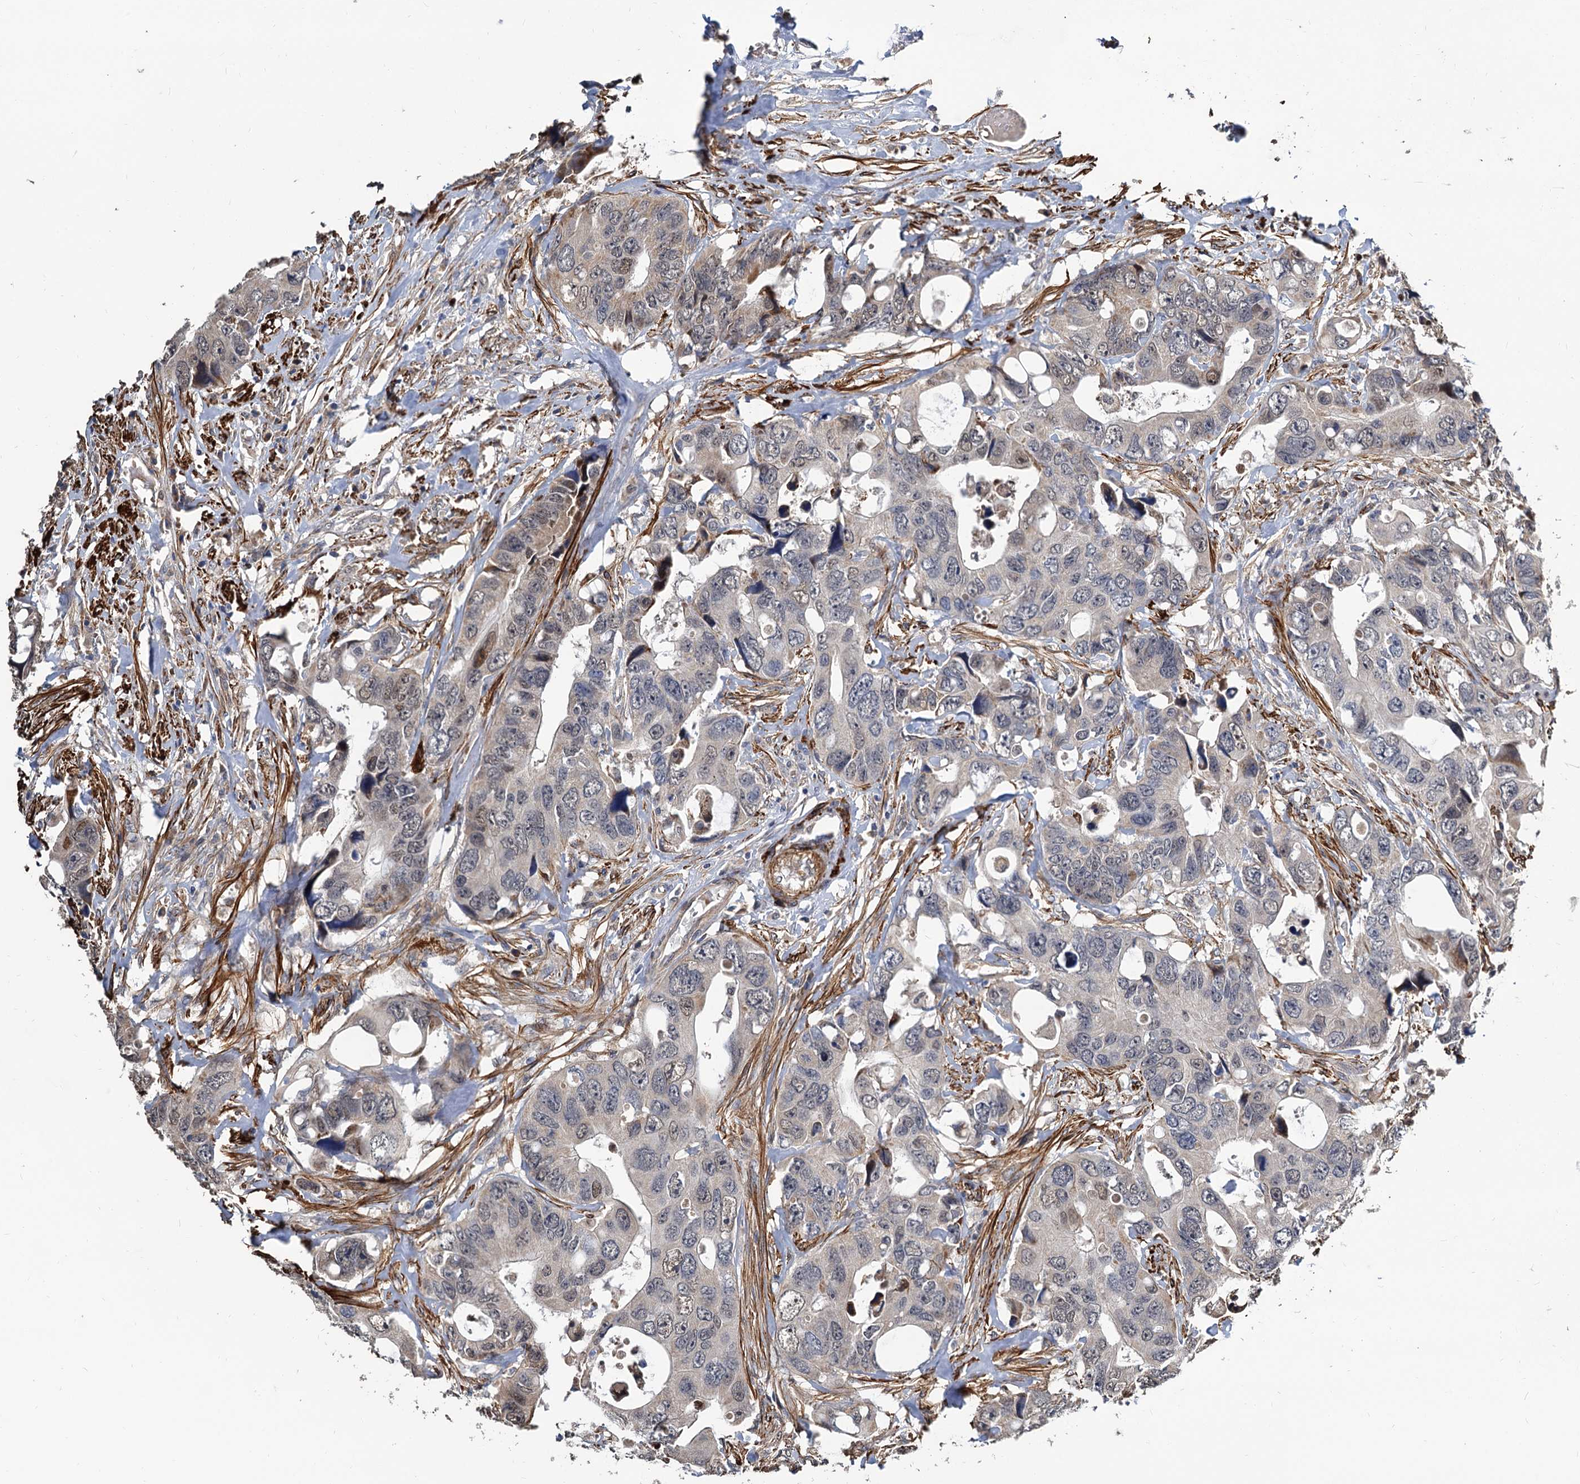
{"staining": {"intensity": "weak", "quantity": "<25%", "location": "nuclear"}, "tissue": "colorectal cancer", "cell_type": "Tumor cells", "image_type": "cancer", "snomed": [{"axis": "morphology", "description": "Adenocarcinoma, NOS"}, {"axis": "topography", "description": "Rectum"}], "caption": "There is no significant staining in tumor cells of colorectal cancer (adenocarcinoma).", "gene": "ALKBH7", "patient": {"sex": "male", "age": 57}}